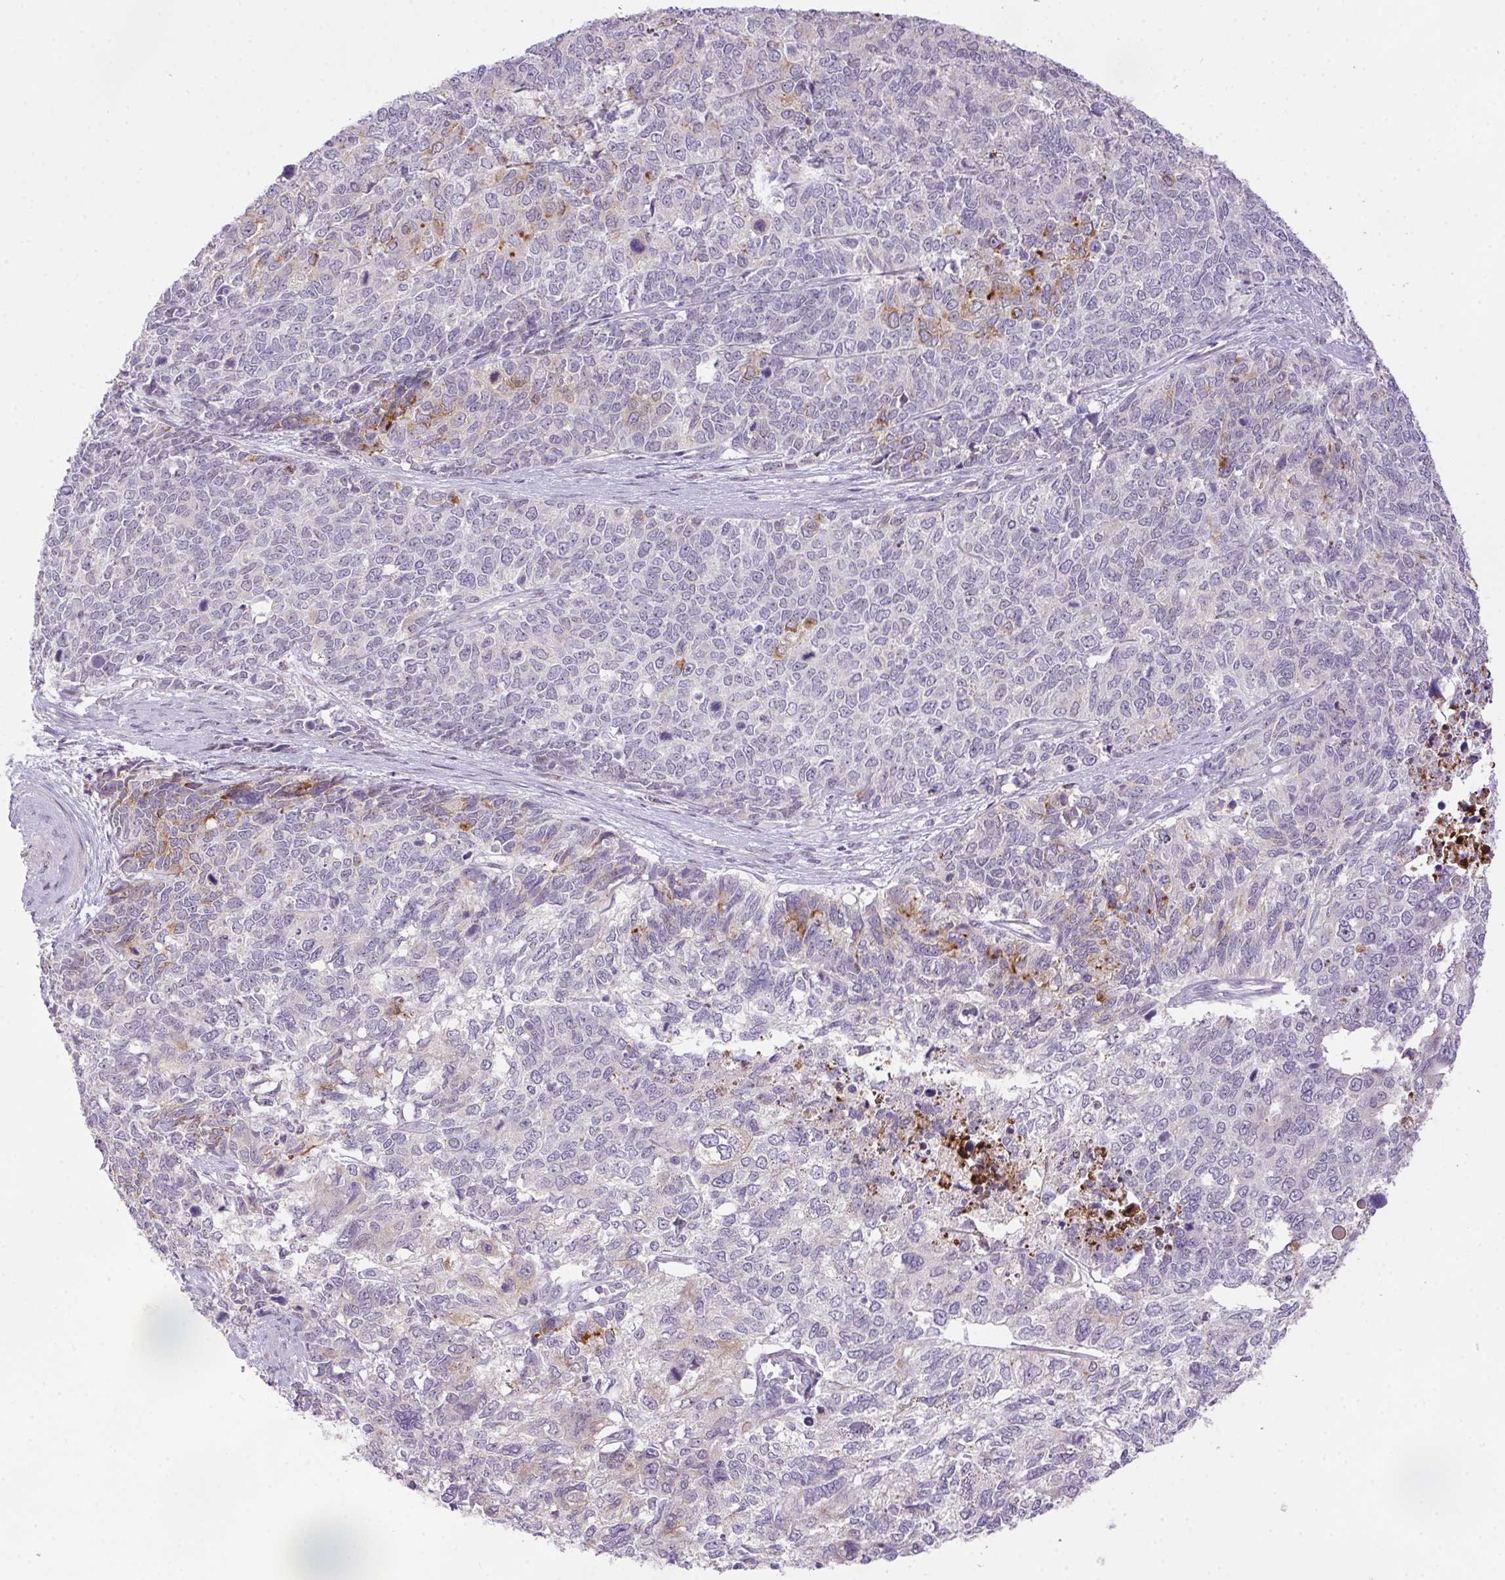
{"staining": {"intensity": "negative", "quantity": "none", "location": "none"}, "tissue": "cervical cancer", "cell_type": "Tumor cells", "image_type": "cancer", "snomed": [{"axis": "morphology", "description": "Adenocarcinoma, NOS"}, {"axis": "topography", "description": "Cervix"}], "caption": "IHC of adenocarcinoma (cervical) reveals no staining in tumor cells.", "gene": "LRRTM1", "patient": {"sex": "female", "age": 63}}